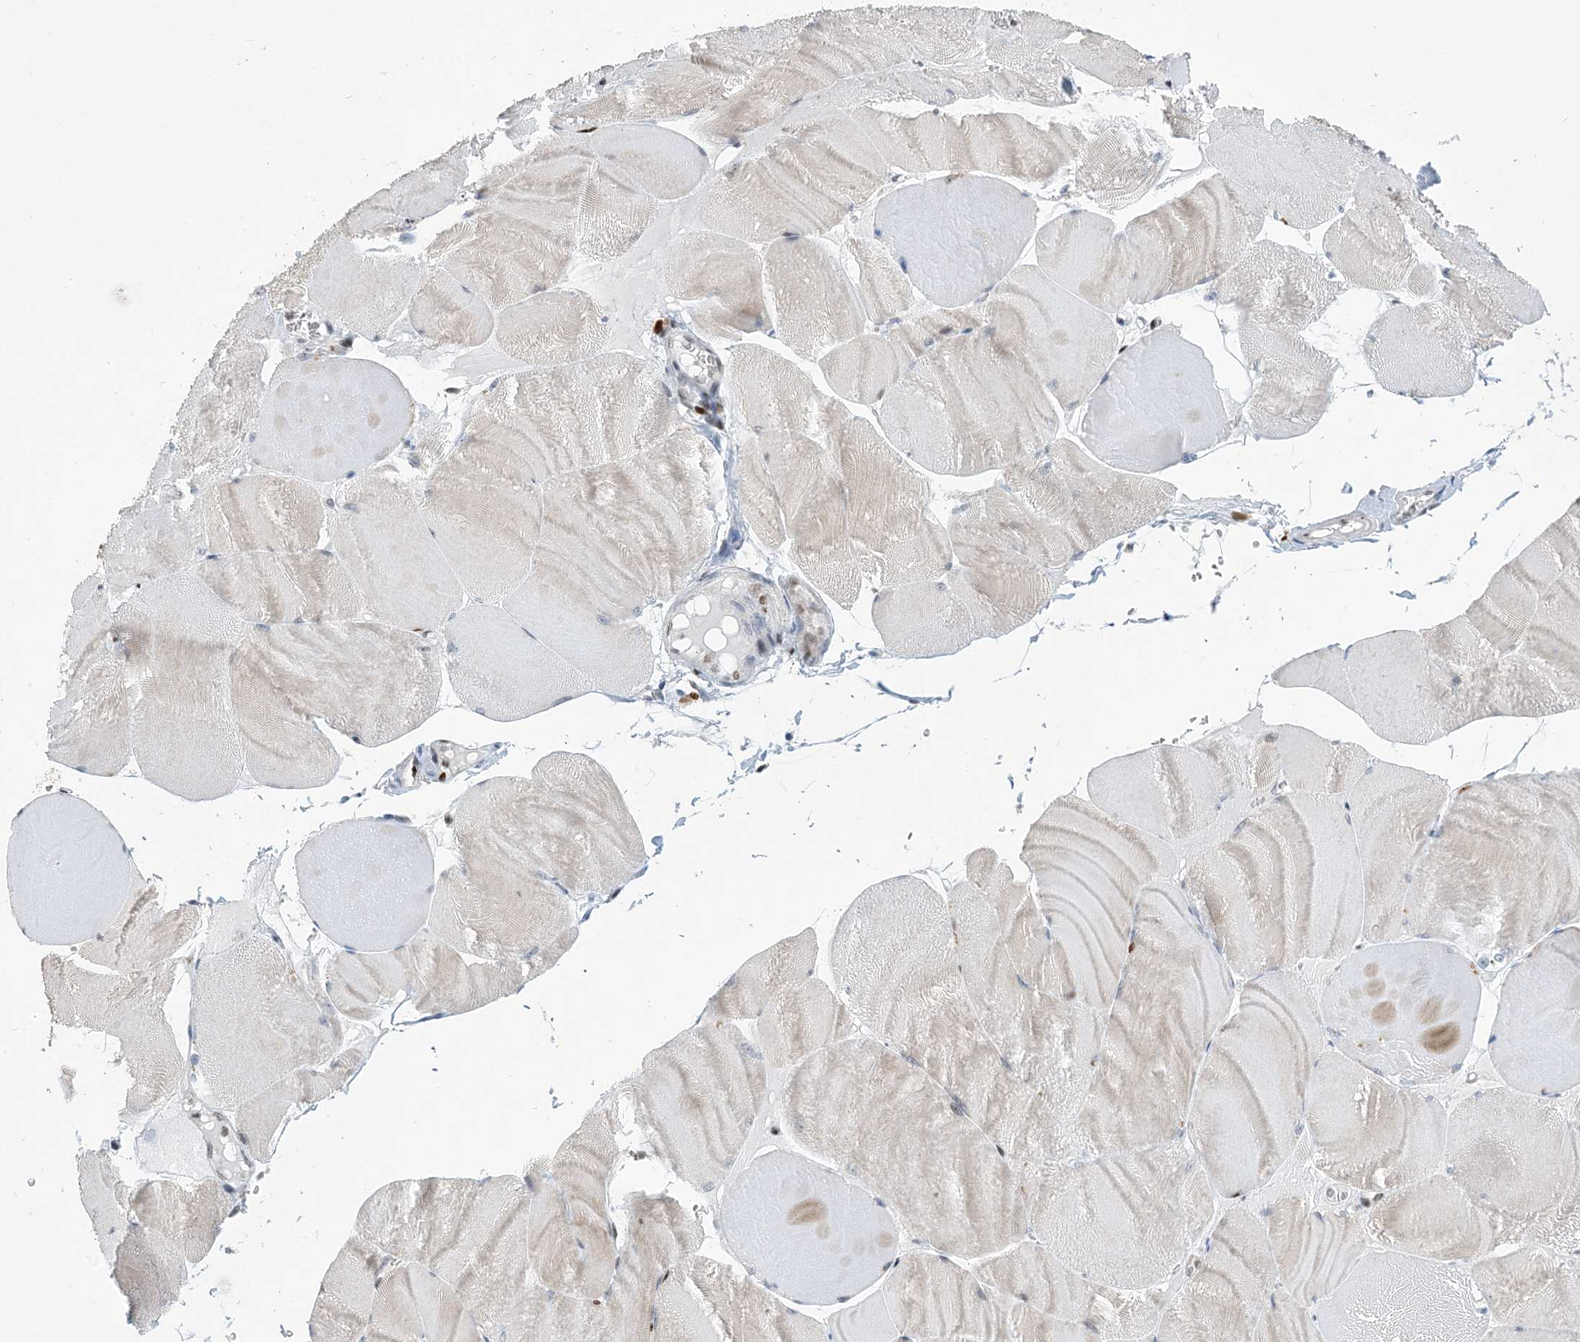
{"staining": {"intensity": "weak", "quantity": "<25%", "location": "cytoplasmic/membranous"}, "tissue": "skeletal muscle", "cell_type": "Myocytes", "image_type": "normal", "snomed": [{"axis": "morphology", "description": "Normal tissue, NOS"}, {"axis": "morphology", "description": "Basal cell carcinoma"}, {"axis": "topography", "description": "Skeletal muscle"}], "caption": "Skeletal muscle stained for a protein using IHC shows no positivity myocytes.", "gene": "SLC25A53", "patient": {"sex": "female", "age": 64}}